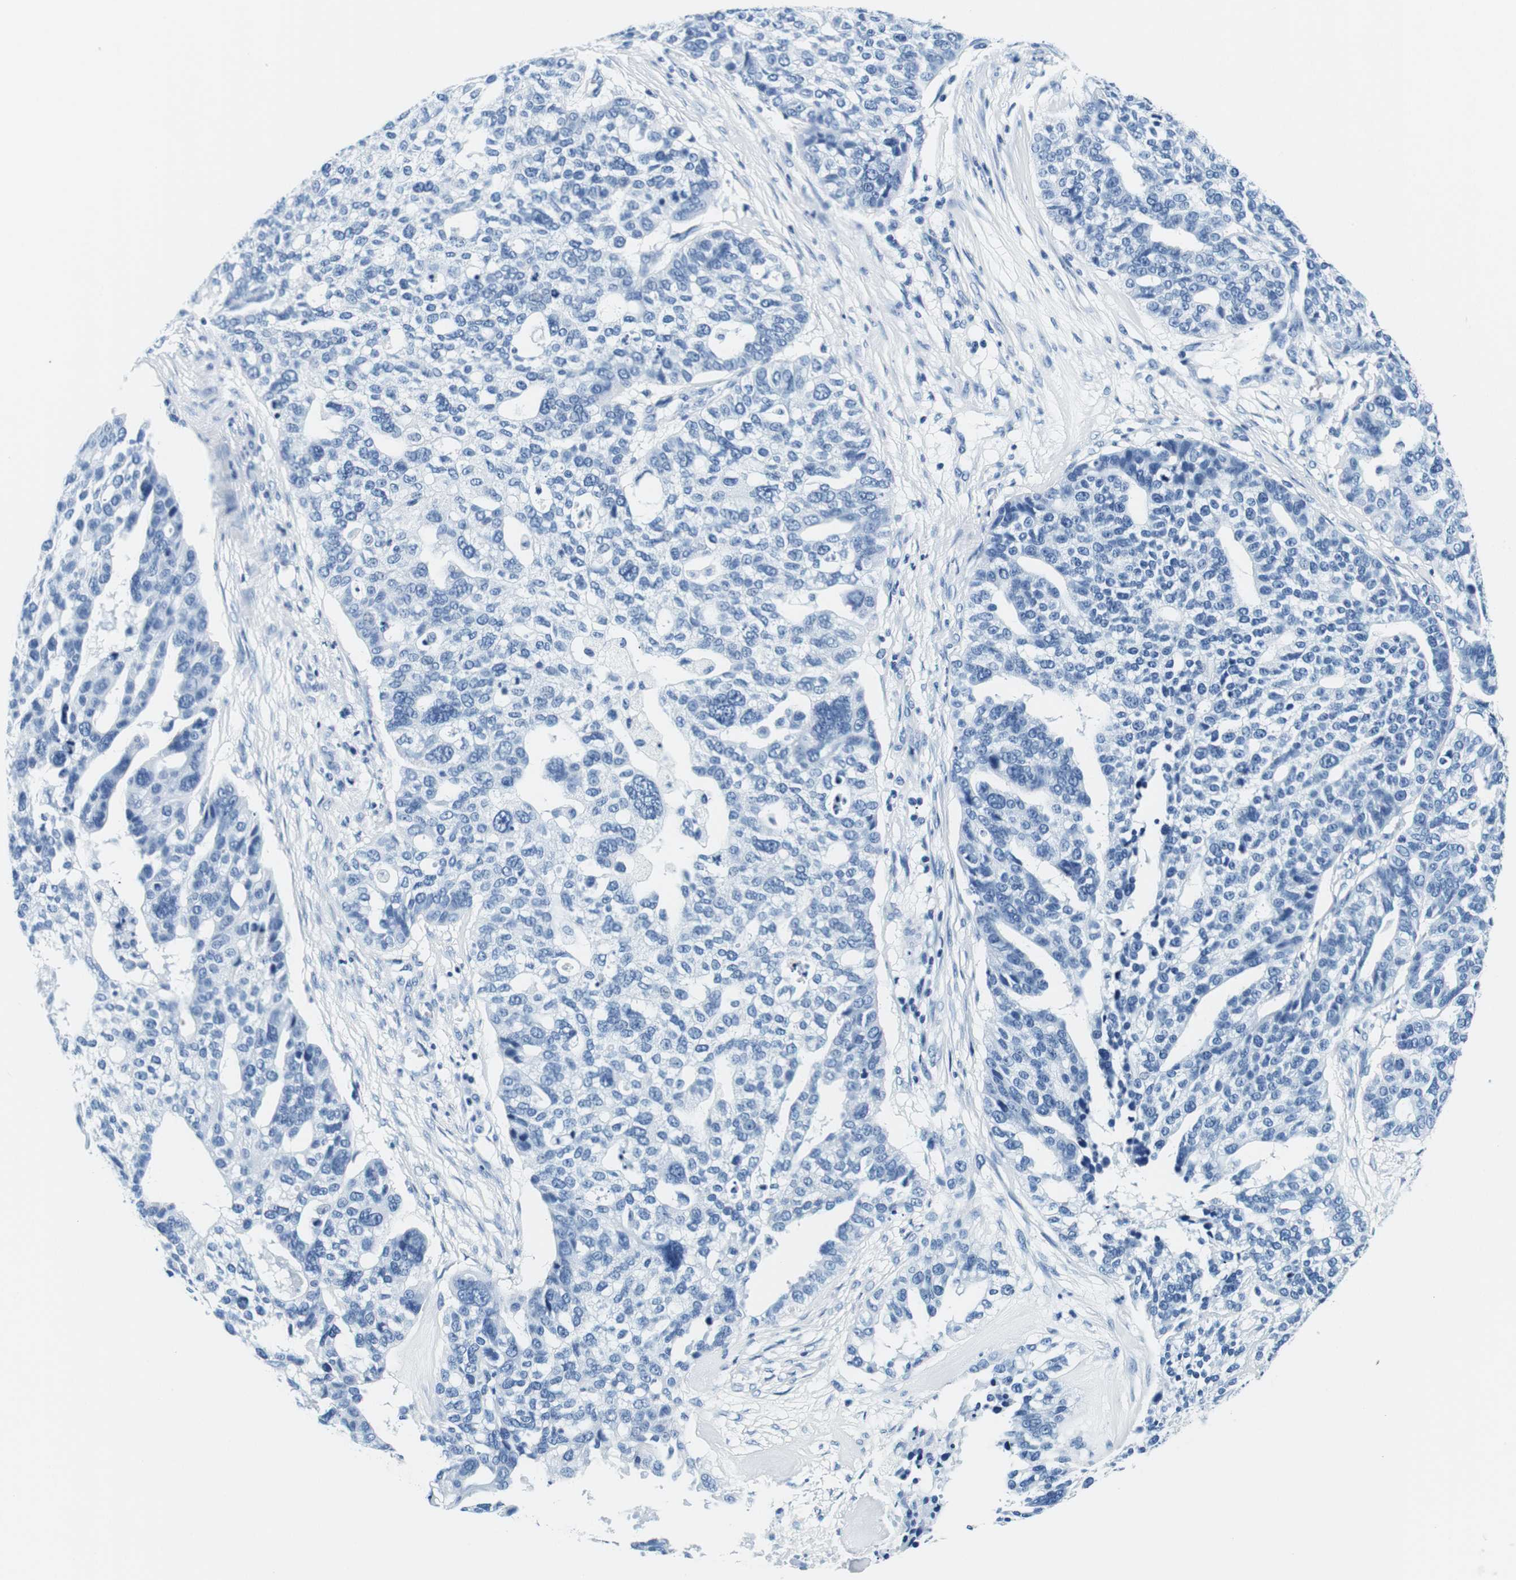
{"staining": {"intensity": "negative", "quantity": "none", "location": "none"}, "tissue": "ovarian cancer", "cell_type": "Tumor cells", "image_type": "cancer", "snomed": [{"axis": "morphology", "description": "Cystadenocarcinoma, serous, NOS"}, {"axis": "topography", "description": "Ovary"}], "caption": "Immunohistochemistry (IHC) micrograph of neoplastic tissue: serous cystadenocarcinoma (ovarian) stained with DAB (3,3'-diaminobenzidine) demonstrates no significant protein expression in tumor cells.", "gene": "ELANE", "patient": {"sex": "female", "age": 59}}